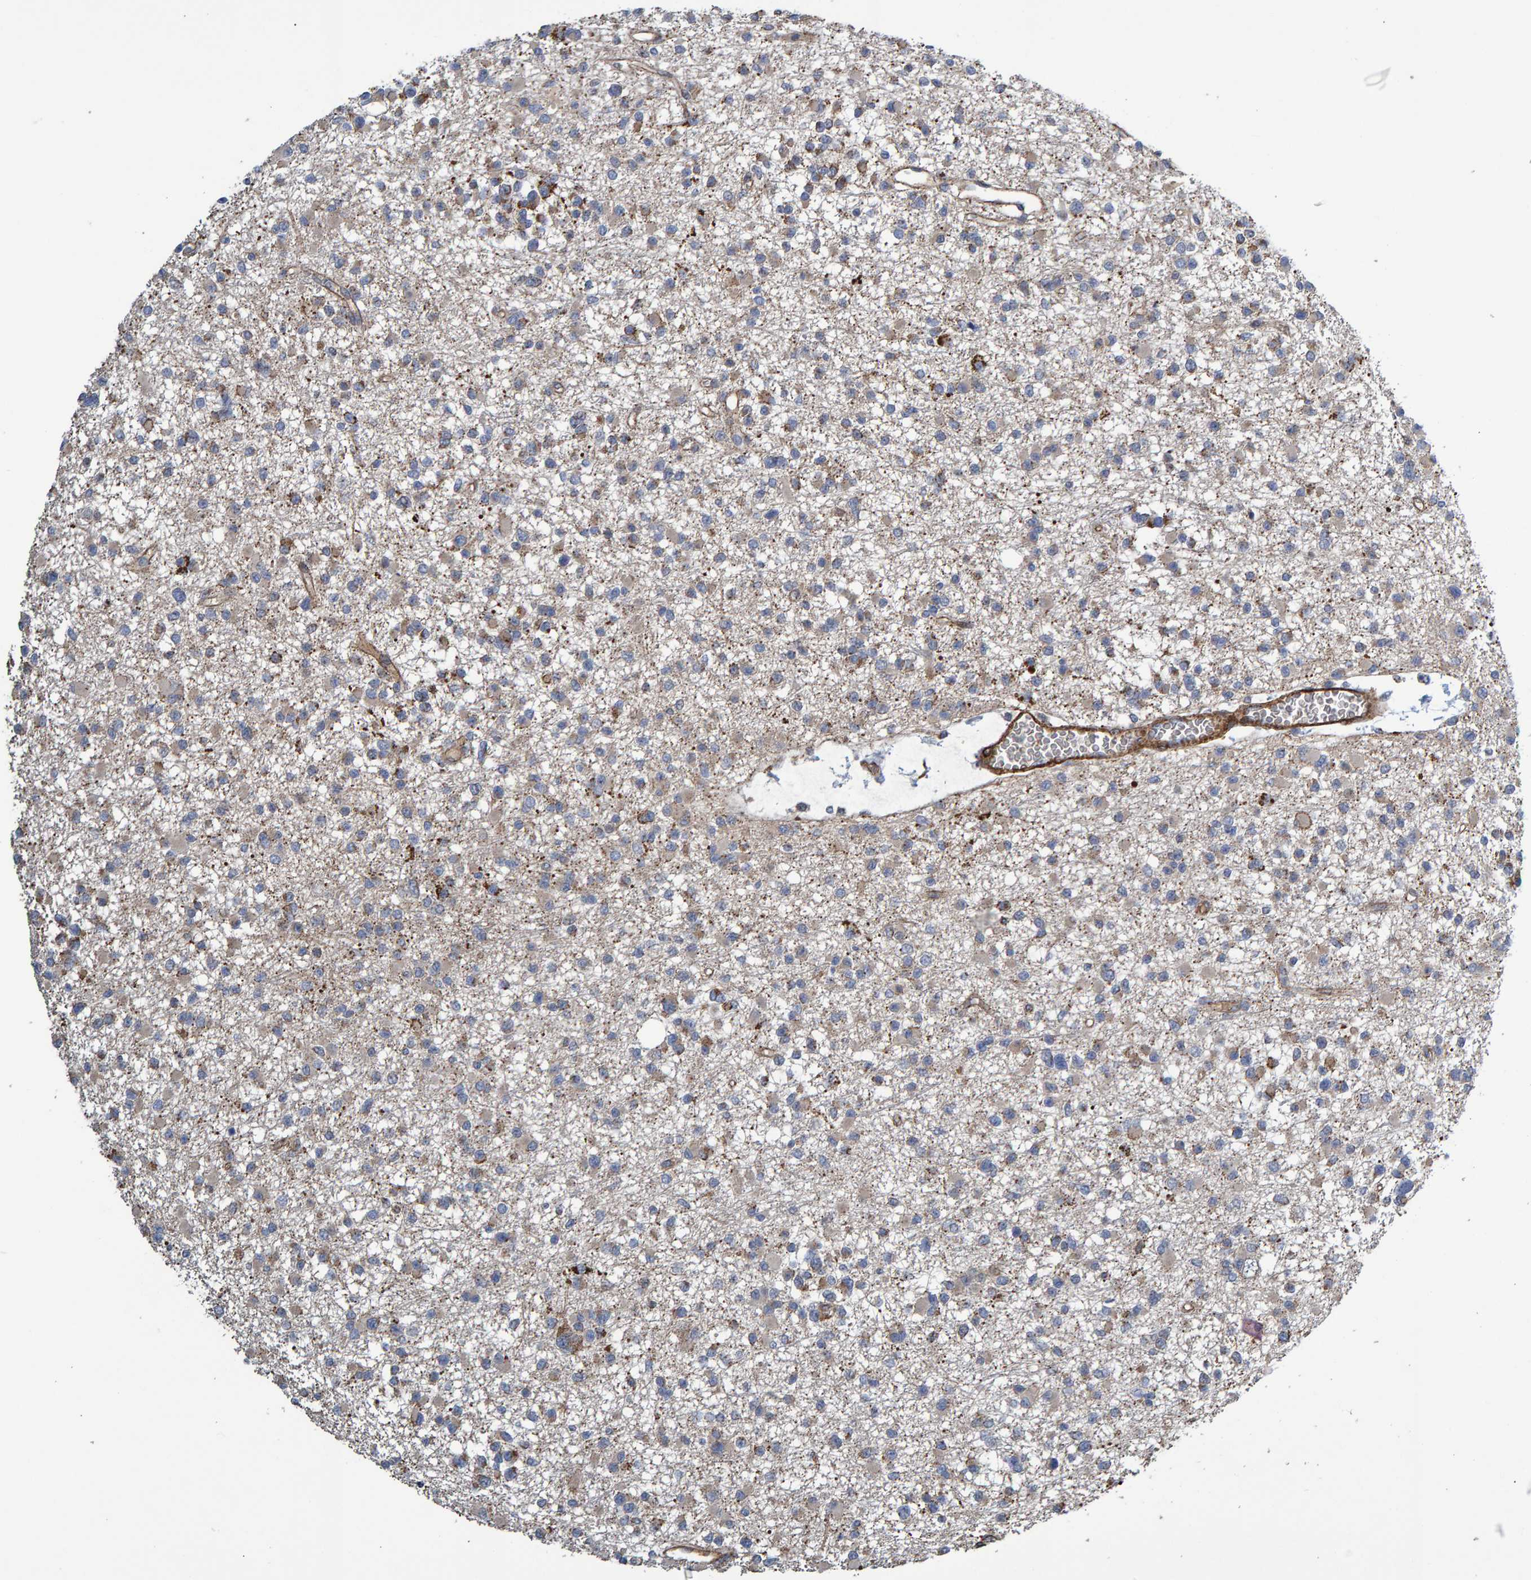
{"staining": {"intensity": "weak", "quantity": "<25%", "location": "cytoplasmic/membranous"}, "tissue": "glioma", "cell_type": "Tumor cells", "image_type": "cancer", "snomed": [{"axis": "morphology", "description": "Glioma, malignant, Low grade"}, {"axis": "topography", "description": "Brain"}], "caption": "Tumor cells show no significant expression in malignant low-grade glioma.", "gene": "SLIT2", "patient": {"sex": "female", "age": 22}}